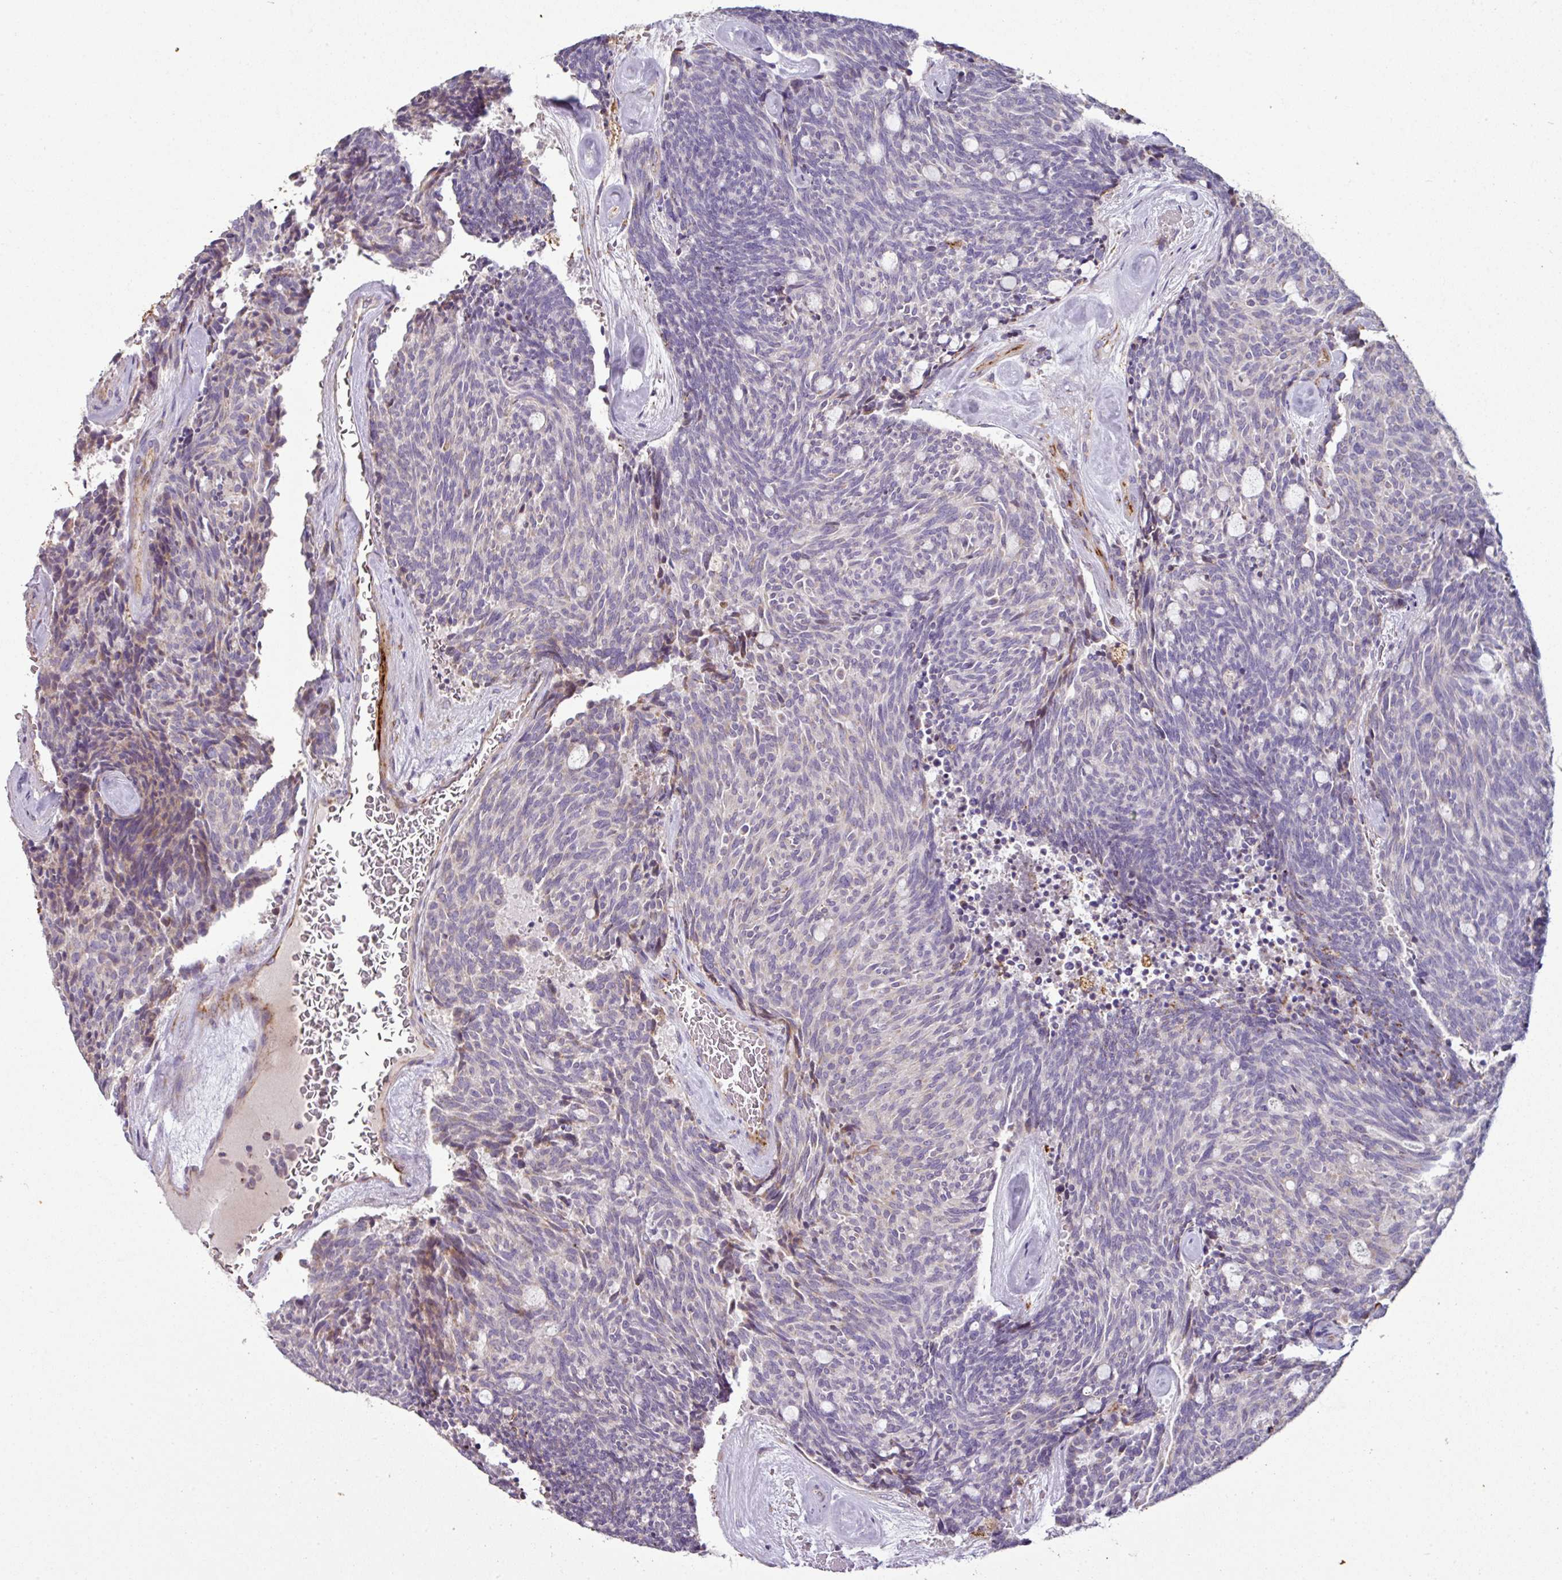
{"staining": {"intensity": "negative", "quantity": "none", "location": "none"}, "tissue": "carcinoid", "cell_type": "Tumor cells", "image_type": "cancer", "snomed": [{"axis": "morphology", "description": "Carcinoid, malignant, NOS"}, {"axis": "topography", "description": "Pancreas"}], "caption": "Tumor cells show no significant protein expression in carcinoid.", "gene": "SQOR", "patient": {"sex": "female", "age": 54}}